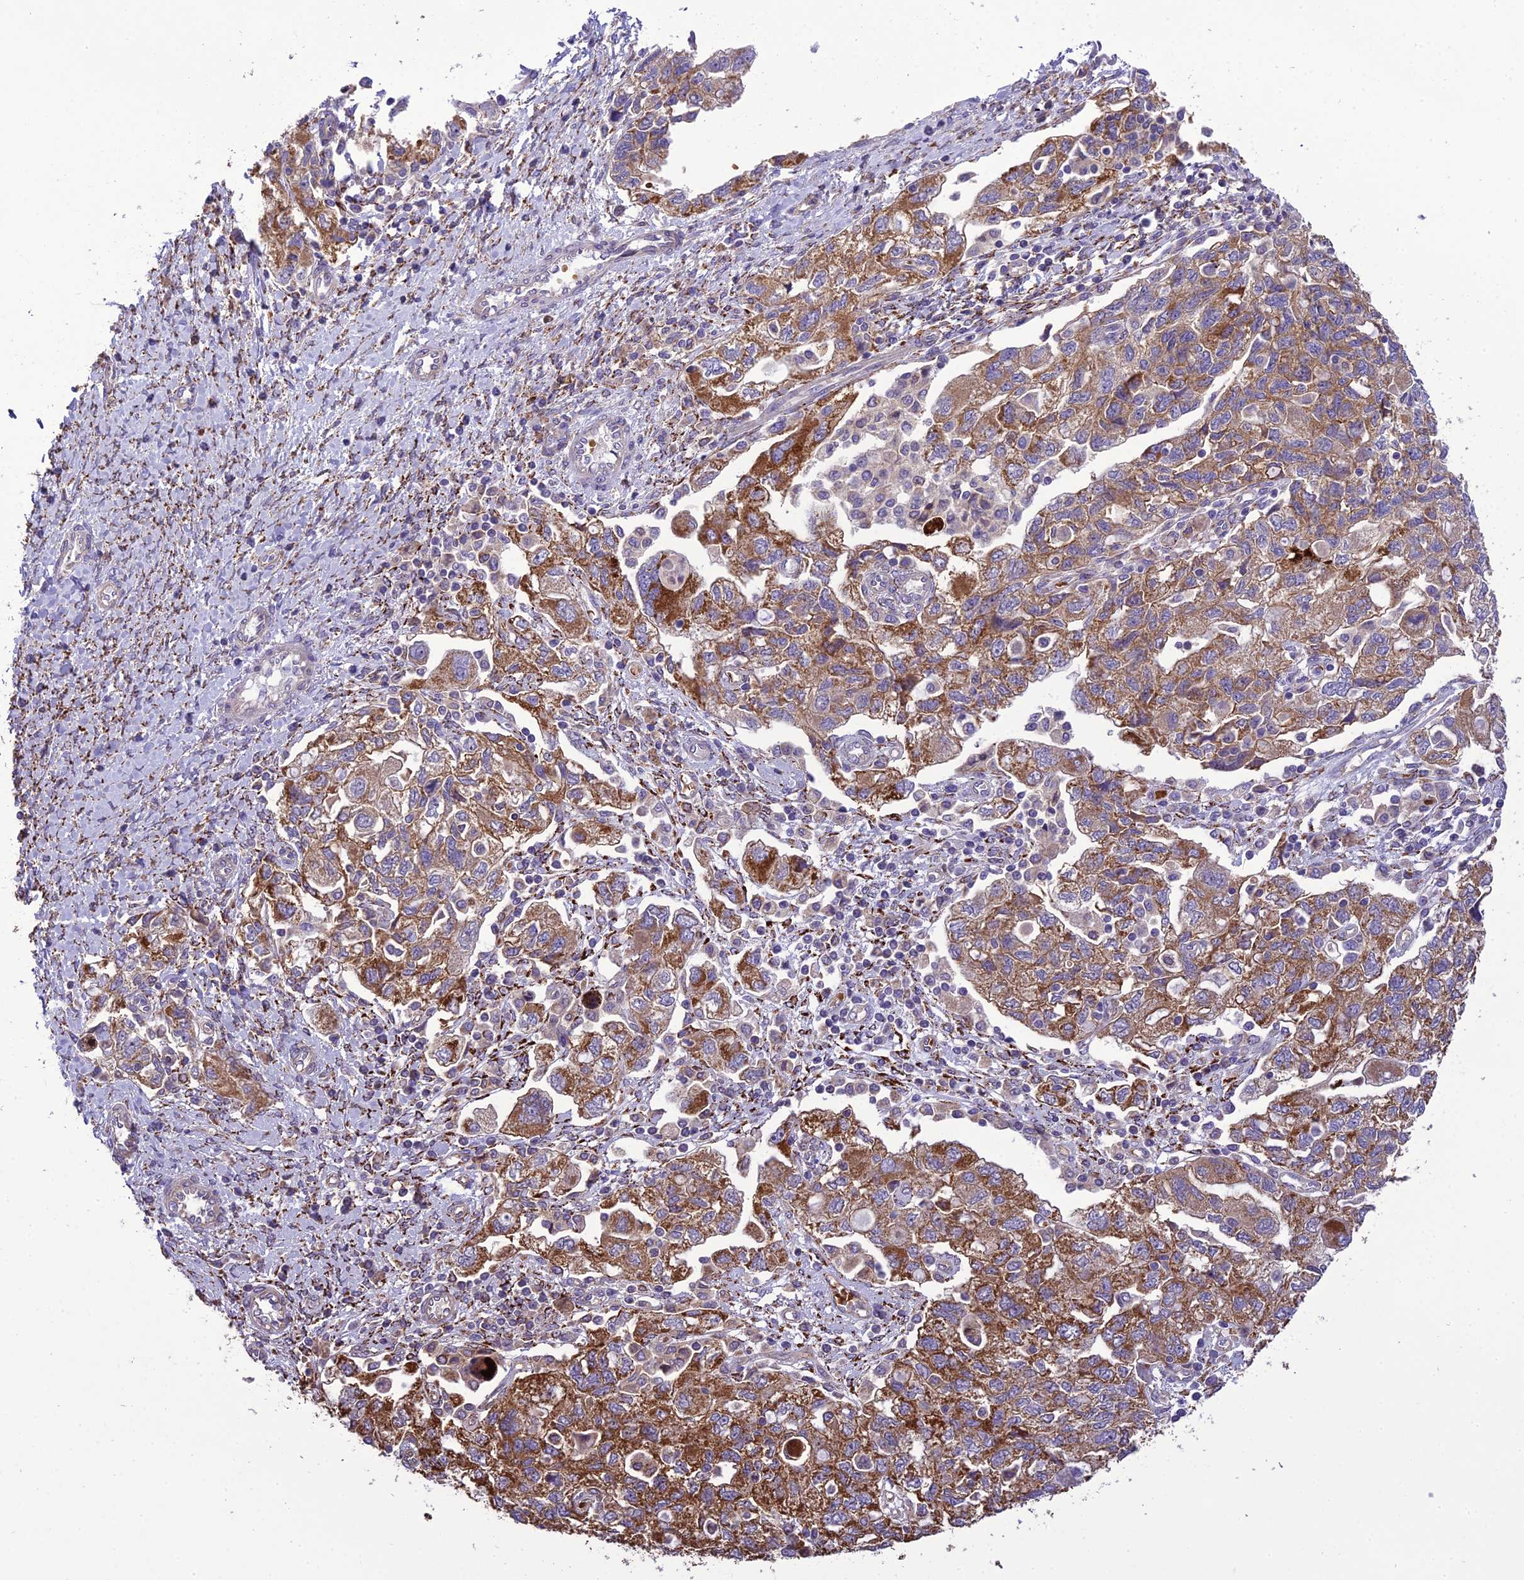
{"staining": {"intensity": "strong", "quantity": "25%-75%", "location": "cytoplasmic/membranous"}, "tissue": "ovarian cancer", "cell_type": "Tumor cells", "image_type": "cancer", "snomed": [{"axis": "morphology", "description": "Carcinoma, NOS"}, {"axis": "morphology", "description": "Cystadenocarcinoma, serous, NOS"}, {"axis": "topography", "description": "Ovary"}], "caption": "A photomicrograph of ovarian cancer (serous cystadenocarcinoma) stained for a protein demonstrates strong cytoplasmic/membranous brown staining in tumor cells.", "gene": "TBC1D24", "patient": {"sex": "female", "age": 69}}